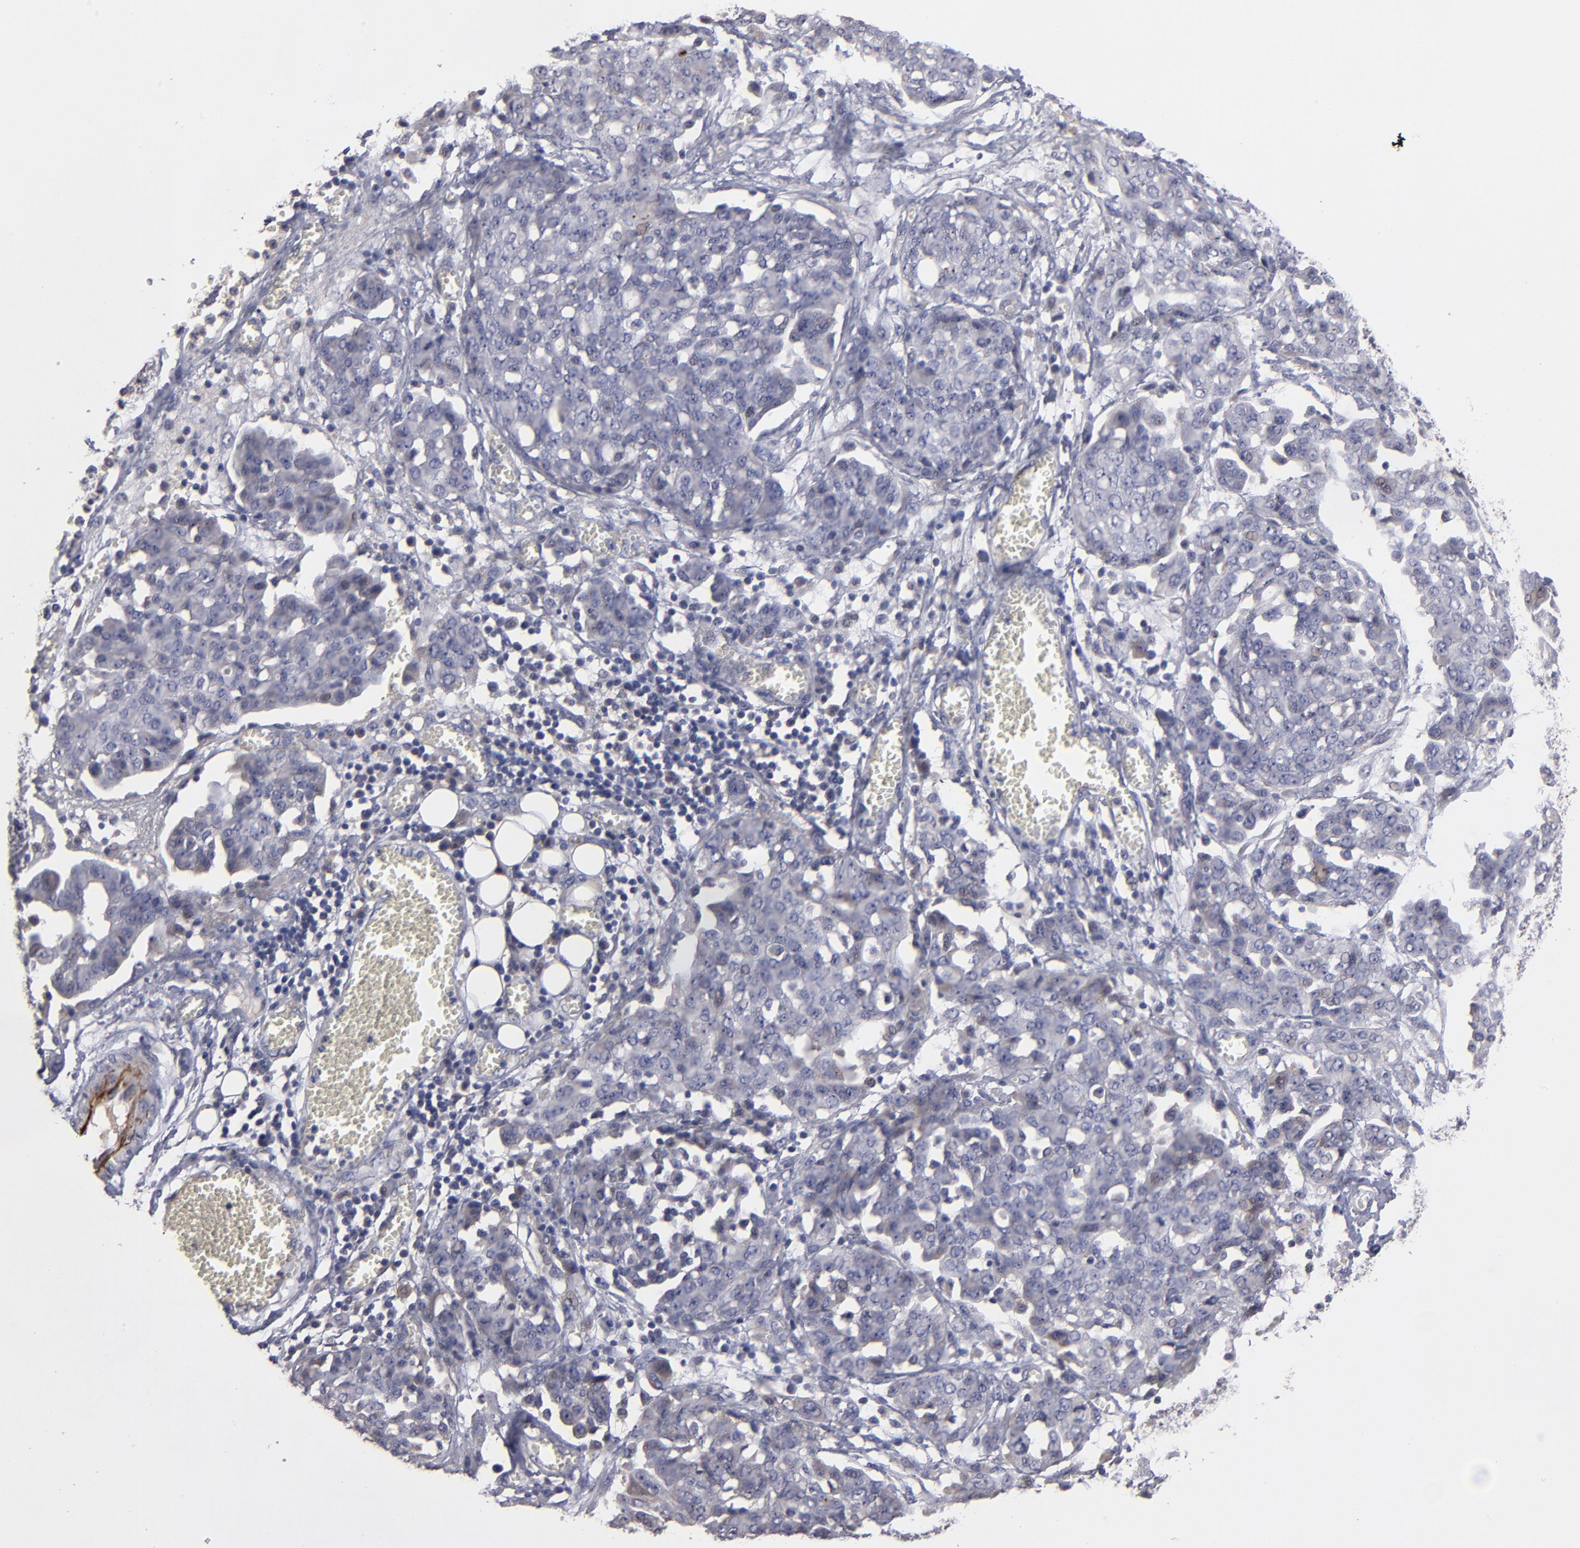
{"staining": {"intensity": "weak", "quantity": "<25%", "location": "cytoplasmic/membranous"}, "tissue": "ovarian cancer", "cell_type": "Tumor cells", "image_type": "cancer", "snomed": [{"axis": "morphology", "description": "Cystadenocarcinoma, serous, NOS"}, {"axis": "topography", "description": "Soft tissue"}, {"axis": "topography", "description": "Ovary"}], "caption": "Tumor cells are negative for protein expression in human ovarian serous cystadenocarcinoma.", "gene": "GPM6B", "patient": {"sex": "female", "age": 57}}